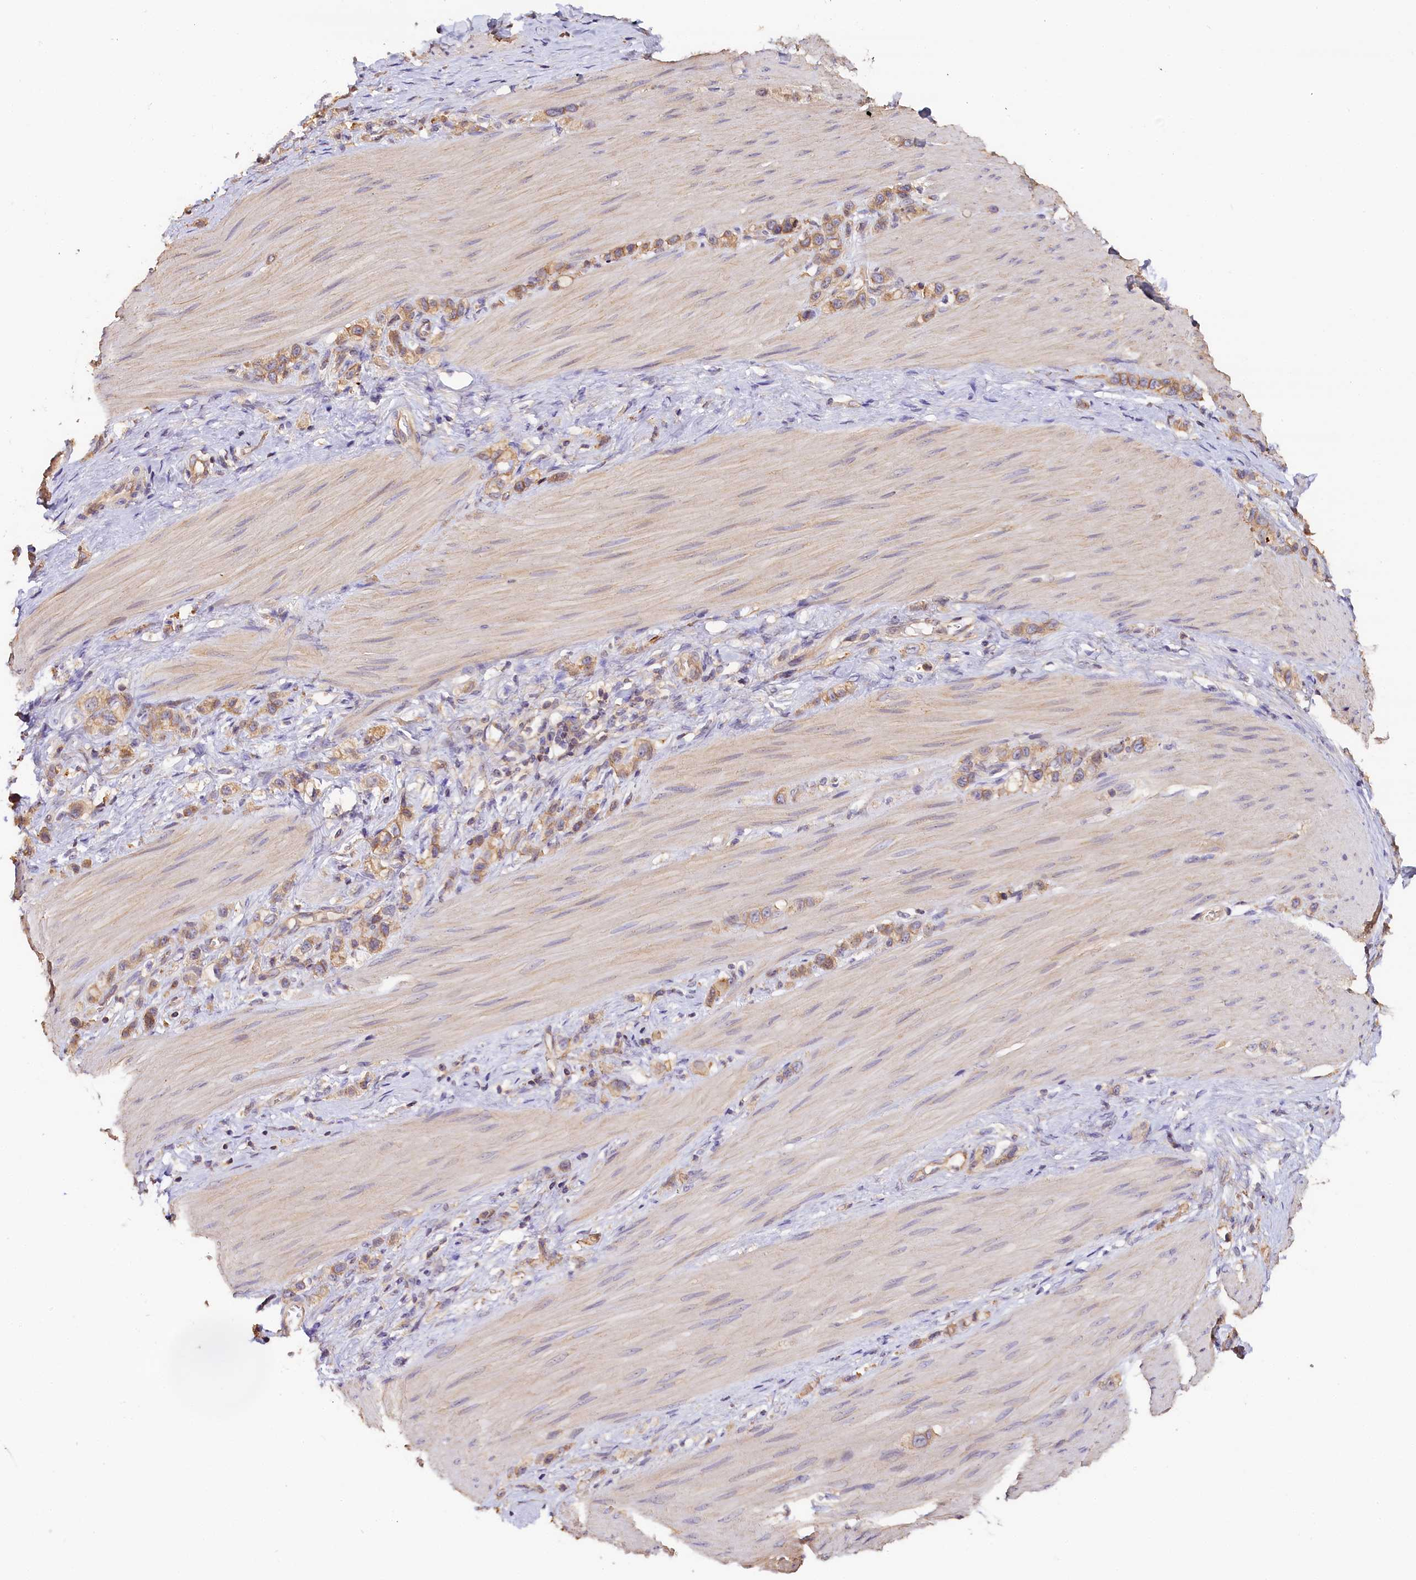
{"staining": {"intensity": "moderate", "quantity": ">75%", "location": "cytoplasmic/membranous"}, "tissue": "stomach cancer", "cell_type": "Tumor cells", "image_type": "cancer", "snomed": [{"axis": "morphology", "description": "Adenocarcinoma, NOS"}, {"axis": "topography", "description": "Stomach"}], "caption": "The photomicrograph reveals staining of stomach cancer (adenocarcinoma), revealing moderate cytoplasmic/membranous protein expression (brown color) within tumor cells.", "gene": "KATNB1", "patient": {"sex": "female", "age": 65}}